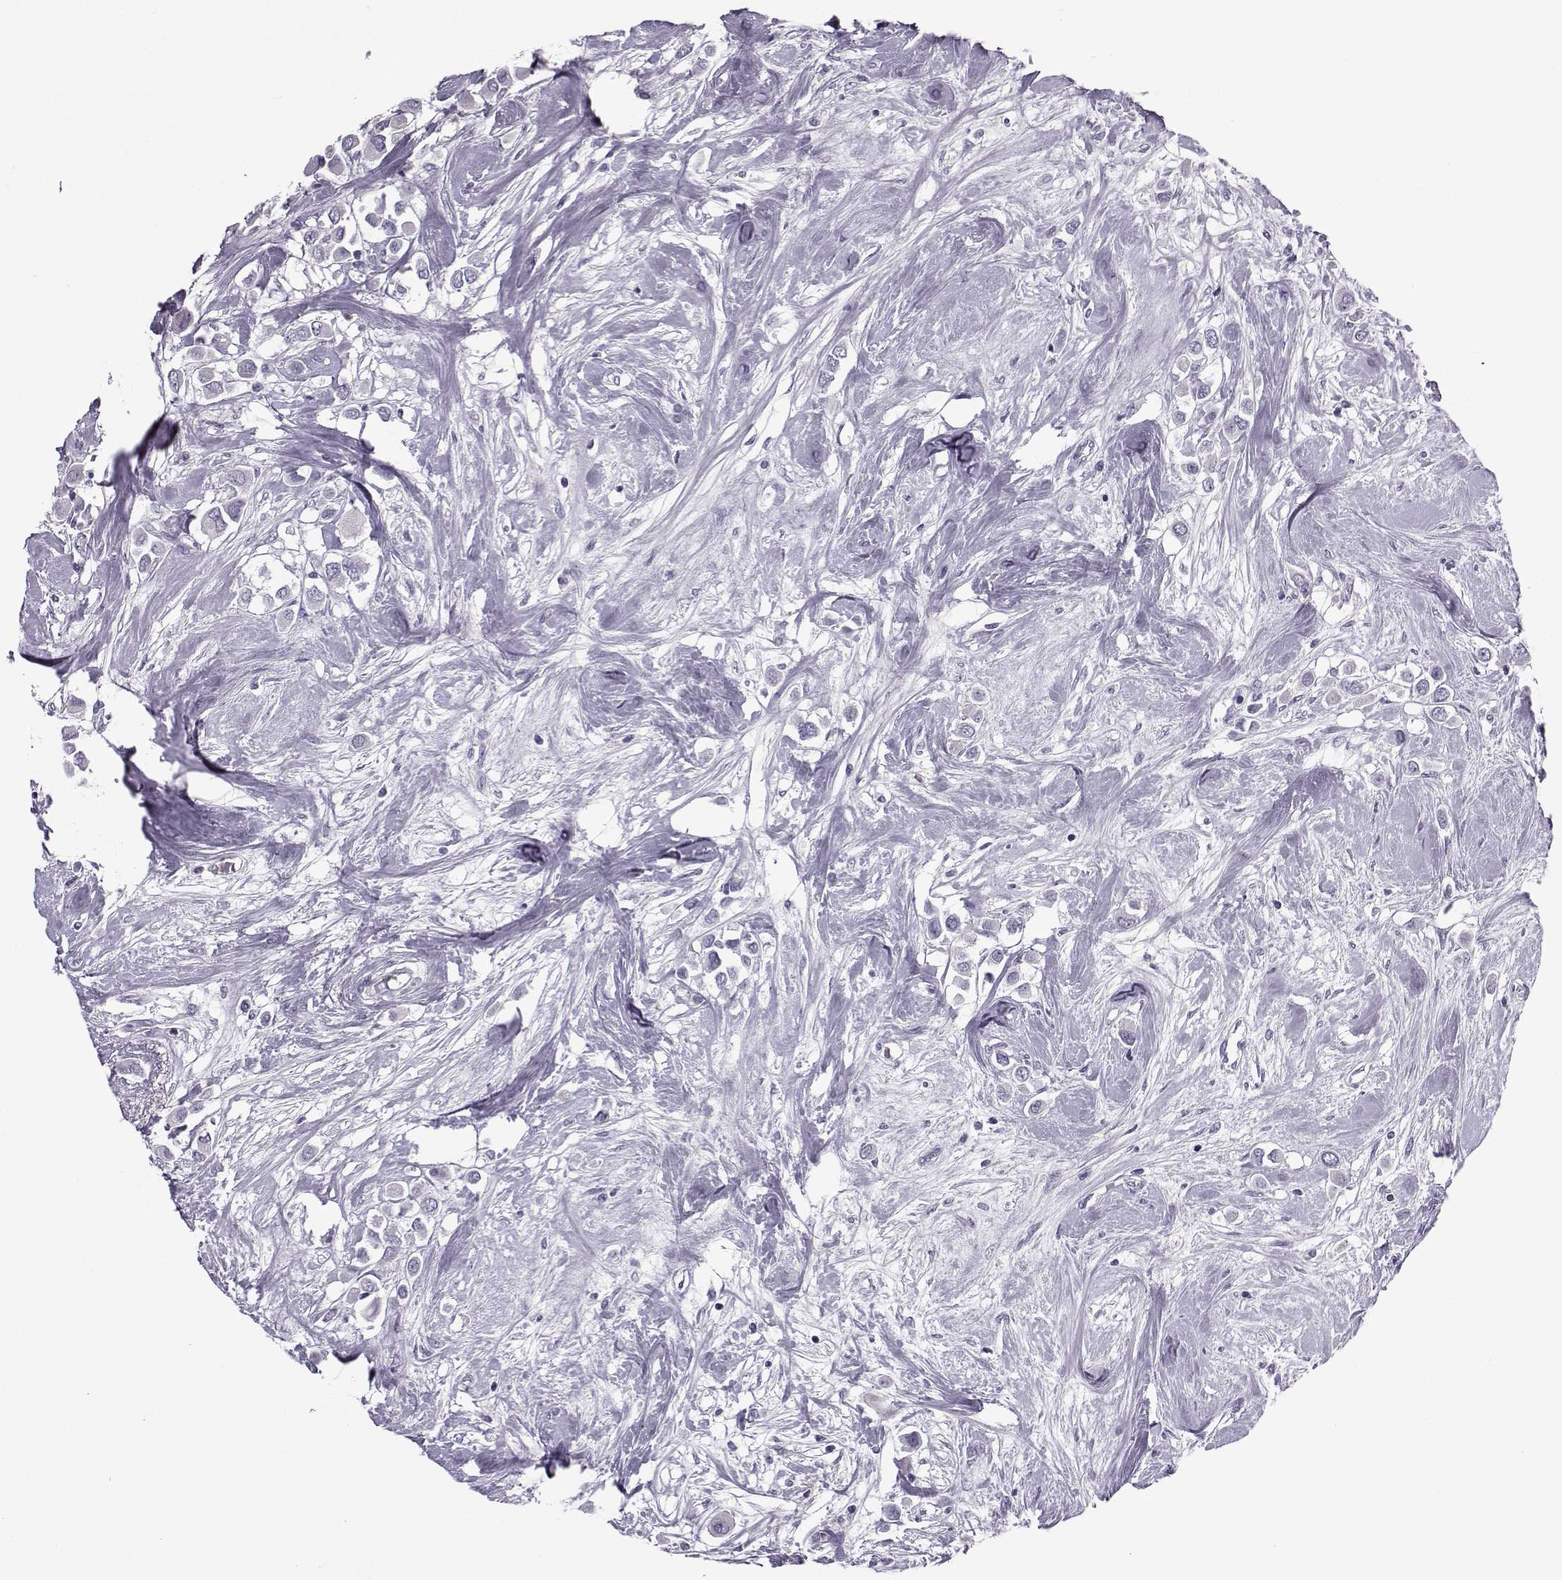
{"staining": {"intensity": "negative", "quantity": "none", "location": "none"}, "tissue": "breast cancer", "cell_type": "Tumor cells", "image_type": "cancer", "snomed": [{"axis": "morphology", "description": "Duct carcinoma"}, {"axis": "topography", "description": "Breast"}], "caption": "IHC image of infiltrating ductal carcinoma (breast) stained for a protein (brown), which reveals no expression in tumor cells.", "gene": "OIP5", "patient": {"sex": "female", "age": 61}}